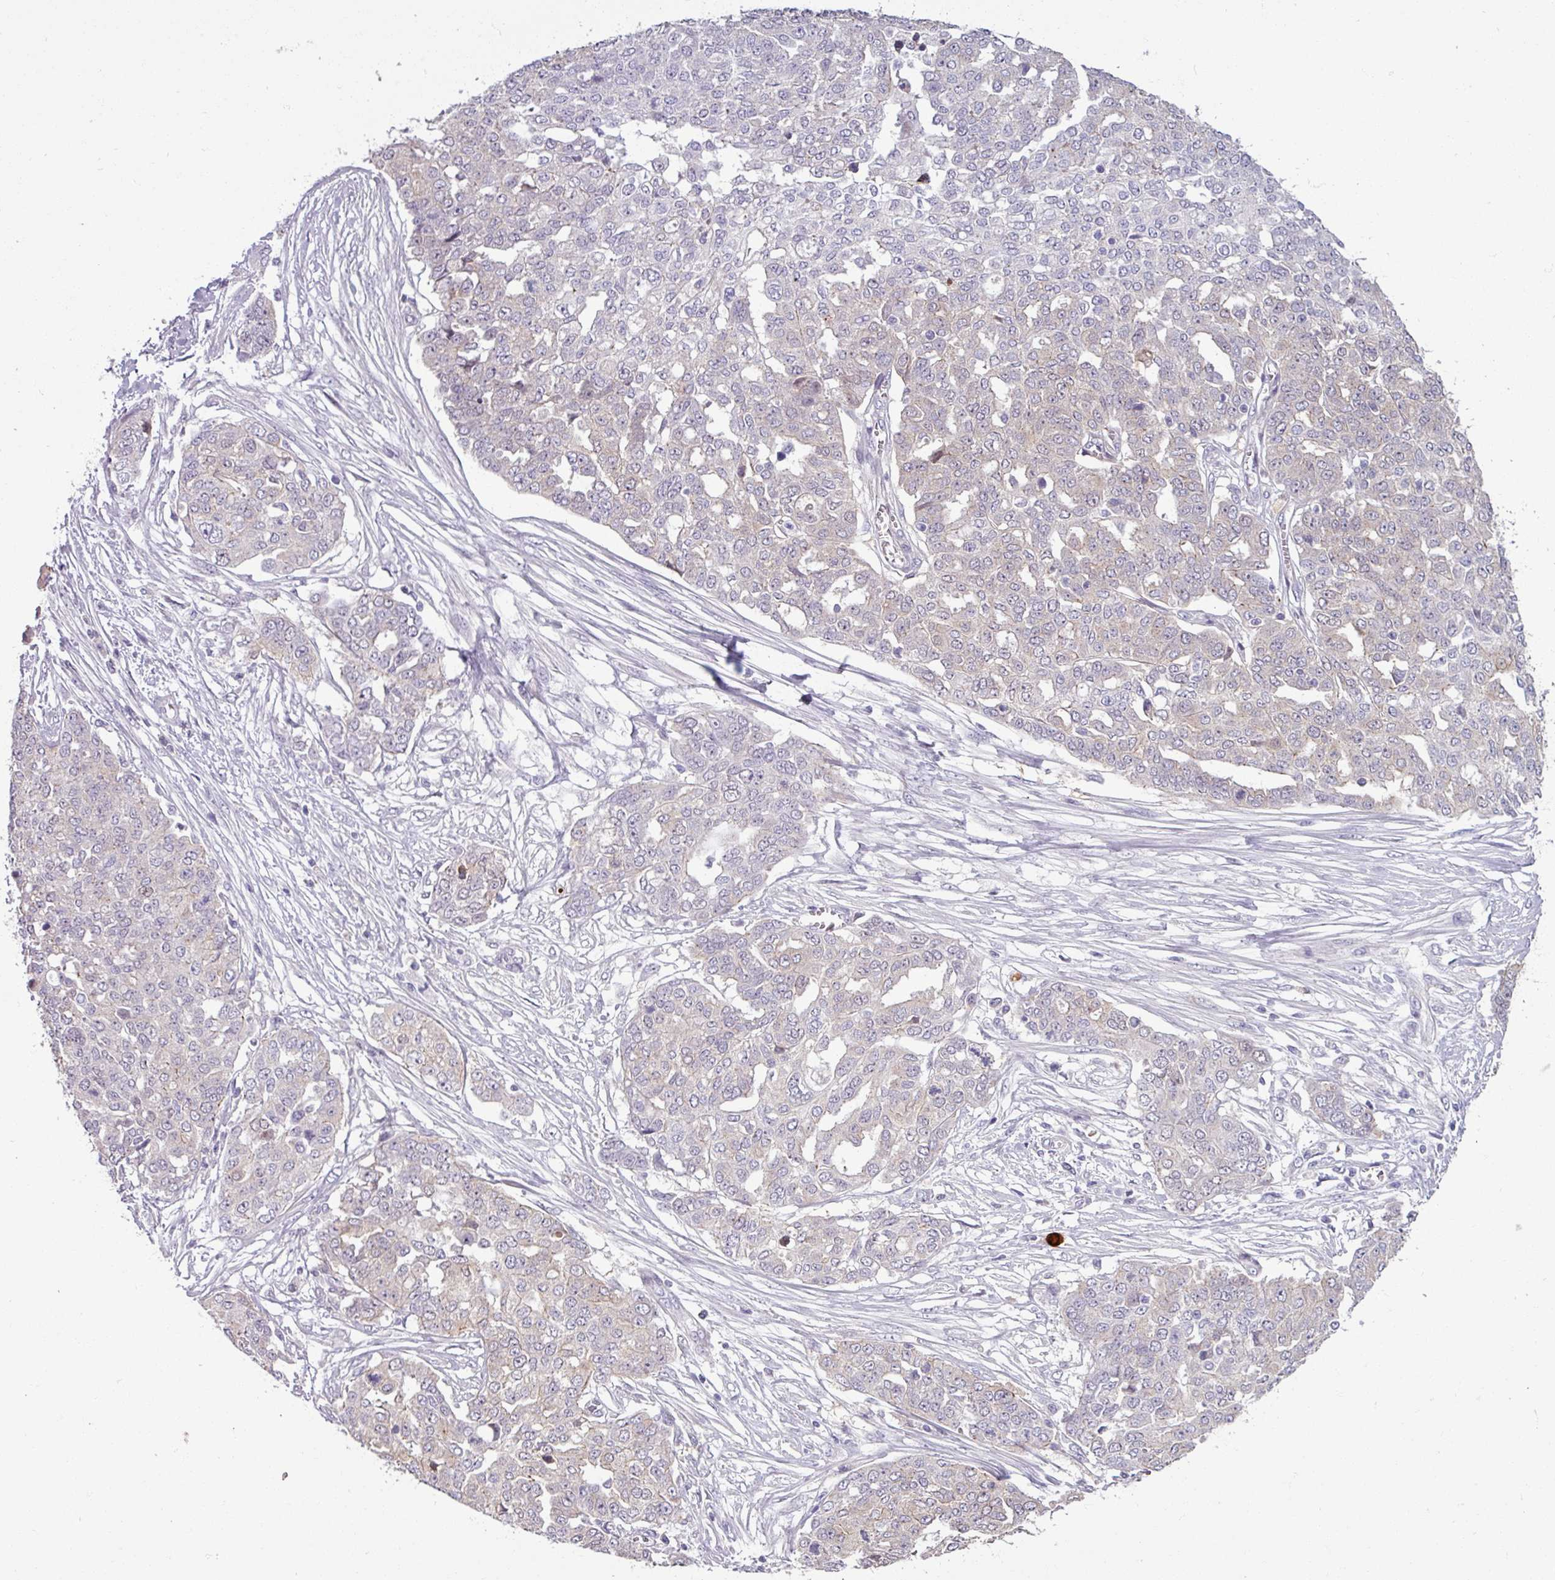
{"staining": {"intensity": "negative", "quantity": "none", "location": "none"}, "tissue": "ovarian cancer", "cell_type": "Tumor cells", "image_type": "cancer", "snomed": [{"axis": "morphology", "description": "Cystadenocarcinoma, serous, NOS"}, {"axis": "topography", "description": "Soft tissue"}, {"axis": "topography", "description": "Ovary"}], "caption": "This is a photomicrograph of immunohistochemistry (IHC) staining of ovarian cancer (serous cystadenocarcinoma), which shows no staining in tumor cells.", "gene": "PNMA6A", "patient": {"sex": "female", "age": 57}}